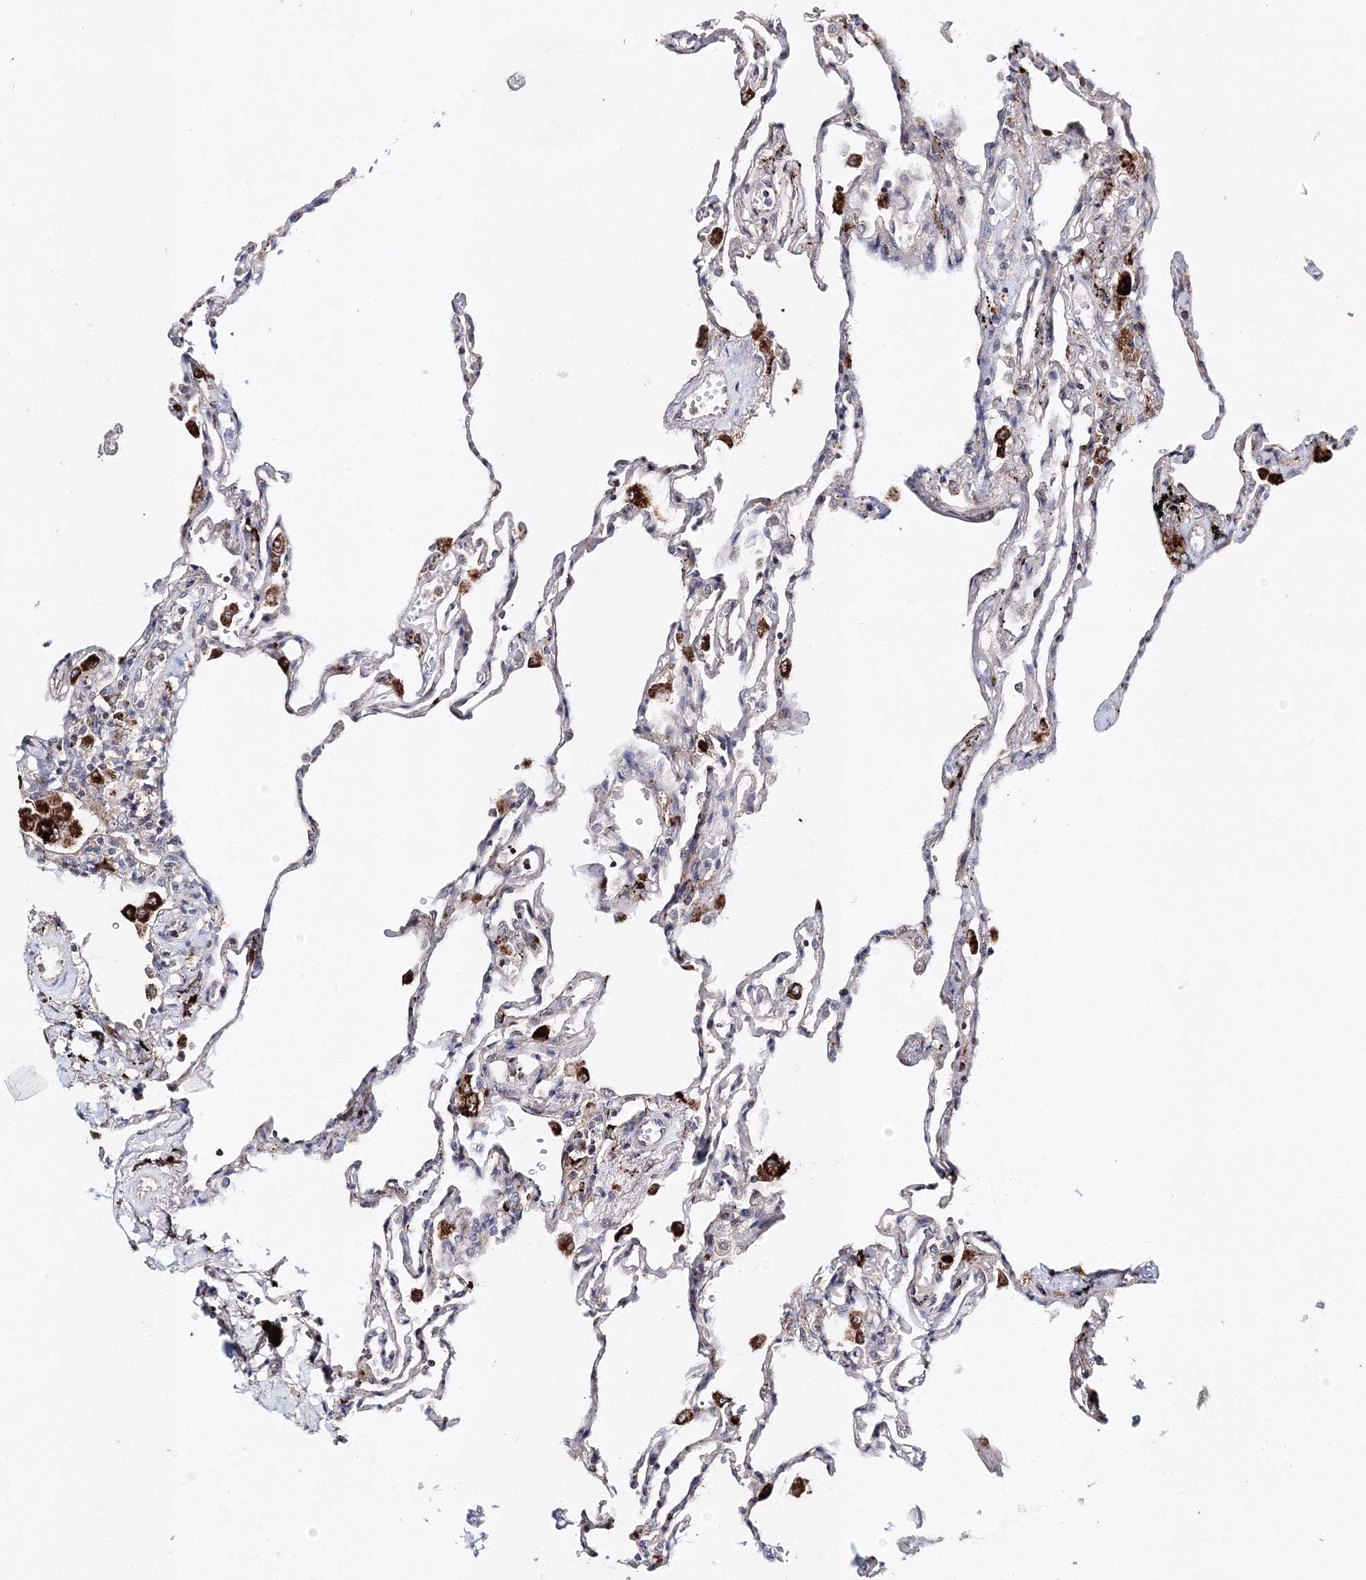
{"staining": {"intensity": "weak", "quantity": "25%-75%", "location": "cytoplasmic/membranous"}, "tissue": "lung", "cell_type": "Alveolar cells", "image_type": "normal", "snomed": [{"axis": "morphology", "description": "Normal tissue, NOS"}, {"axis": "topography", "description": "Lung"}], "caption": "Alveolar cells reveal low levels of weak cytoplasmic/membranous expression in approximately 25%-75% of cells in benign human lung.", "gene": "C3orf38", "patient": {"sex": "male", "age": 59}}